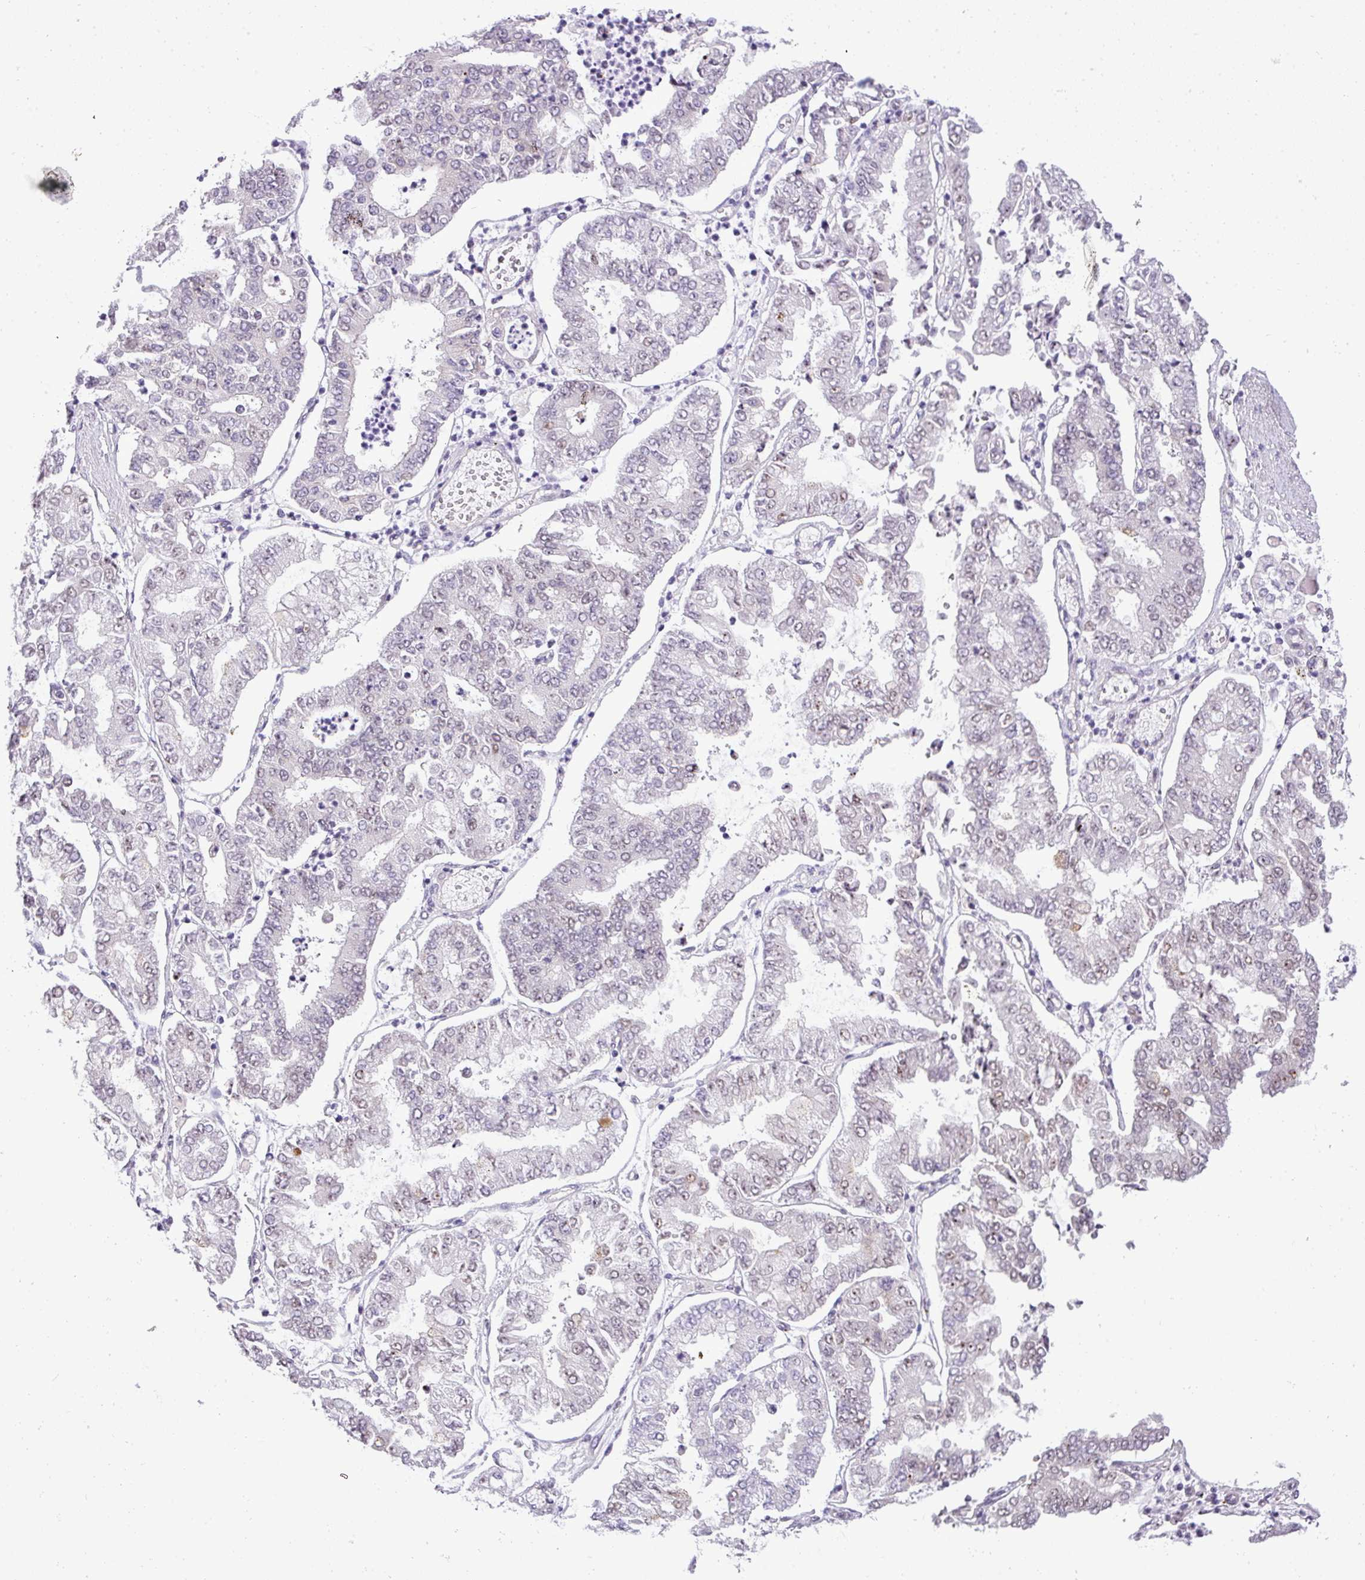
{"staining": {"intensity": "negative", "quantity": "none", "location": "none"}, "tissue": "stomach cancer", "cell_type": "Tumor cells", "image_type": "cancer", "snomed": [{"axis": "morphology", "description": "Adenocarcinoma, NOS"}, {"axis": "topography", "description": "Stomach"}], "caption": "IHC histopathology image of neoplastic tissue: human stomach cancer stained with DAB shows no significant protein staining in tumor cells.", "gene": "MAK16", "patient": {"sex": "male", "age": 76}}